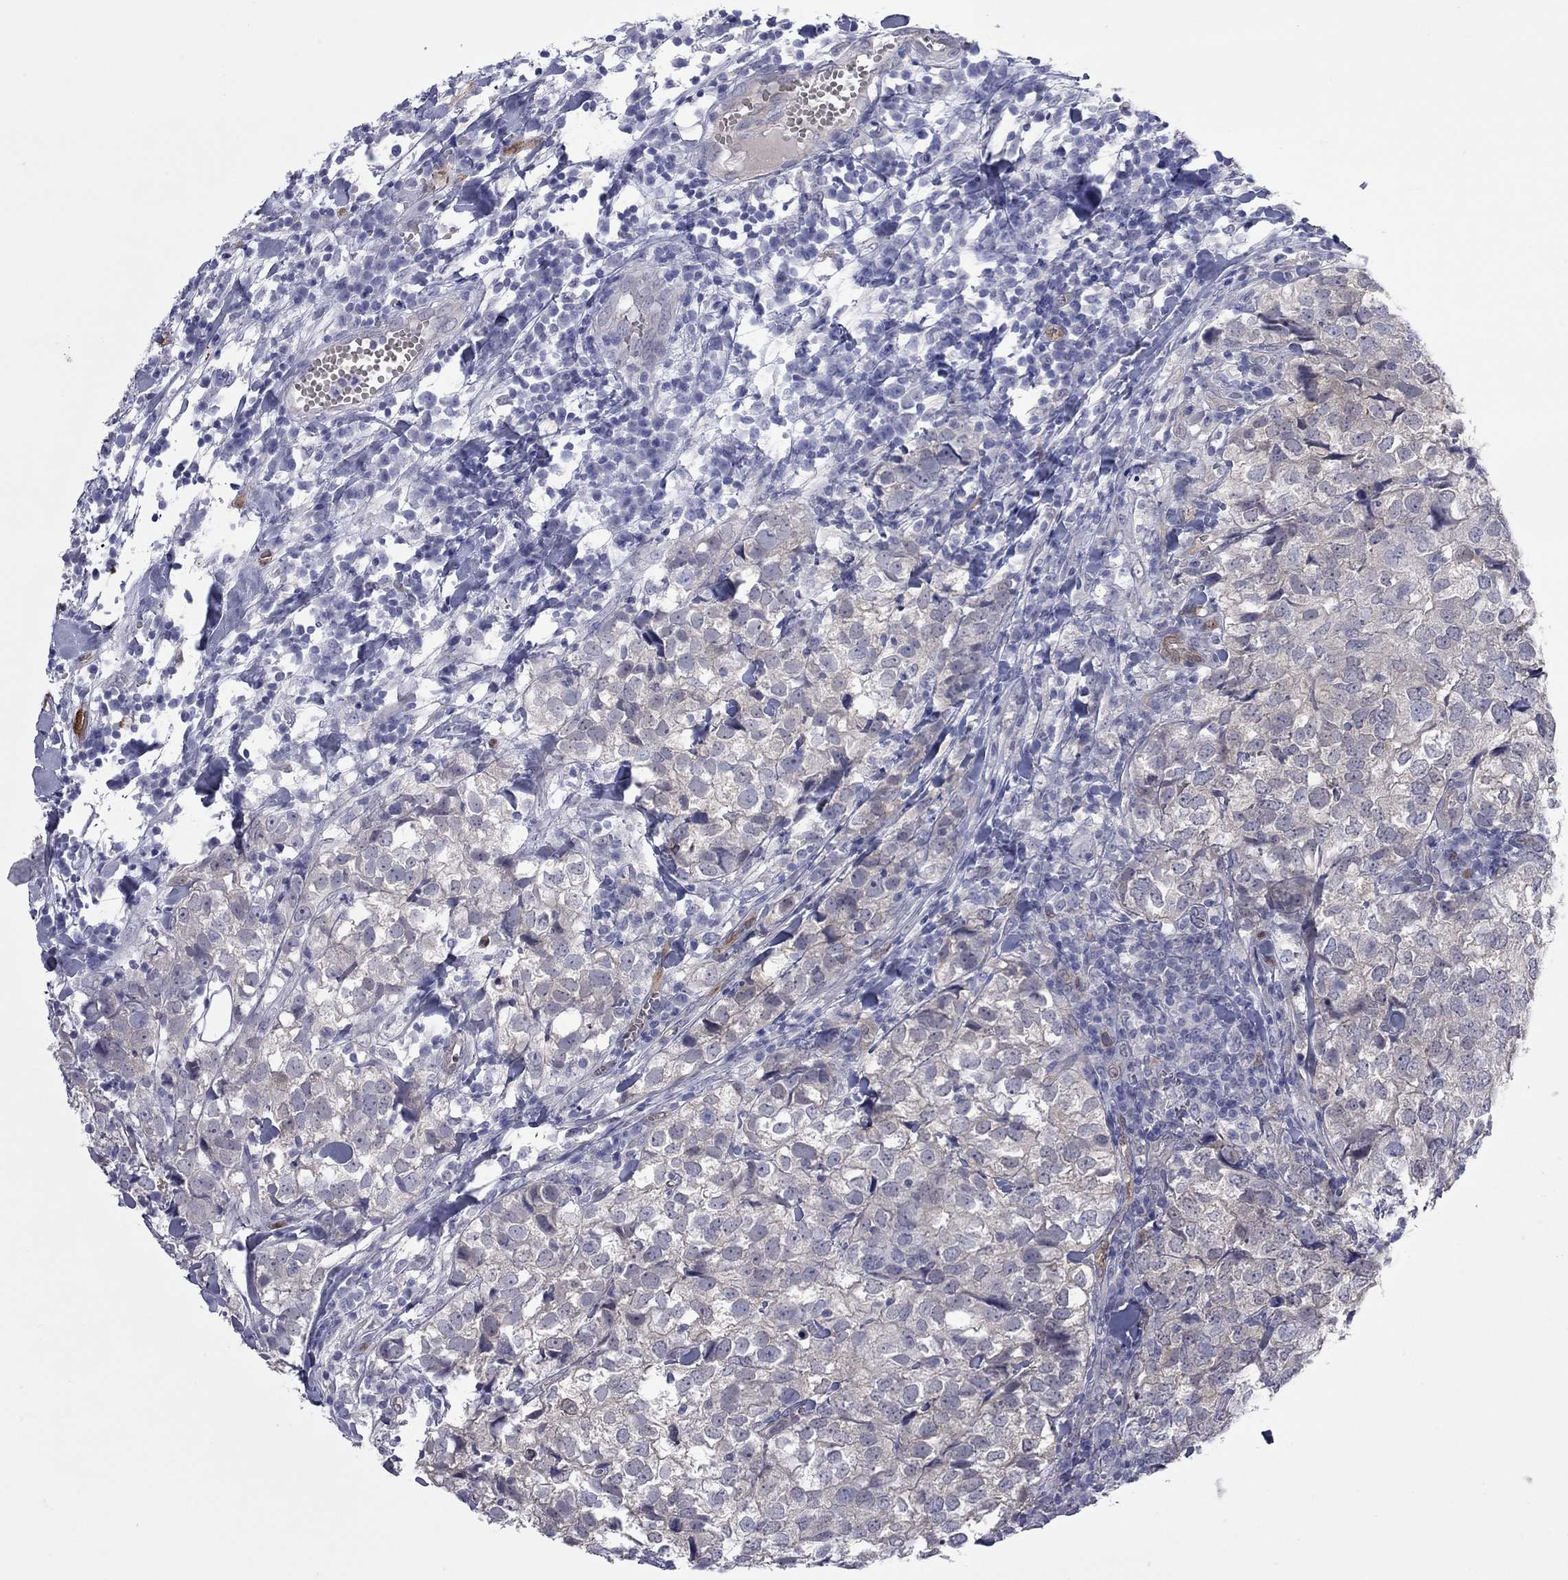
{"staining": {"intensity": "negative", "quantity": "none", "location": "none"}, "tissue": "breast cancer", "cell_type": "Tumor cells", "image_type": "cancer", "snomed": [{"axis": "morphology", "description": "Duct carcinoma"}, {"axis": "topography", "description": "Breast"}], "caption": "The immunohistochemistry micrograph has no significant expression in tumor cells of infiltrating ductal carcinoma (breast) tissue. Brightfield microscopy of immunohistochemistry stained with DAB (brown) and hematoxylin (blue), captured at high magnification.", "gene": "CTNNBIP1", "patient": {"sex": "female", "age": 30}}